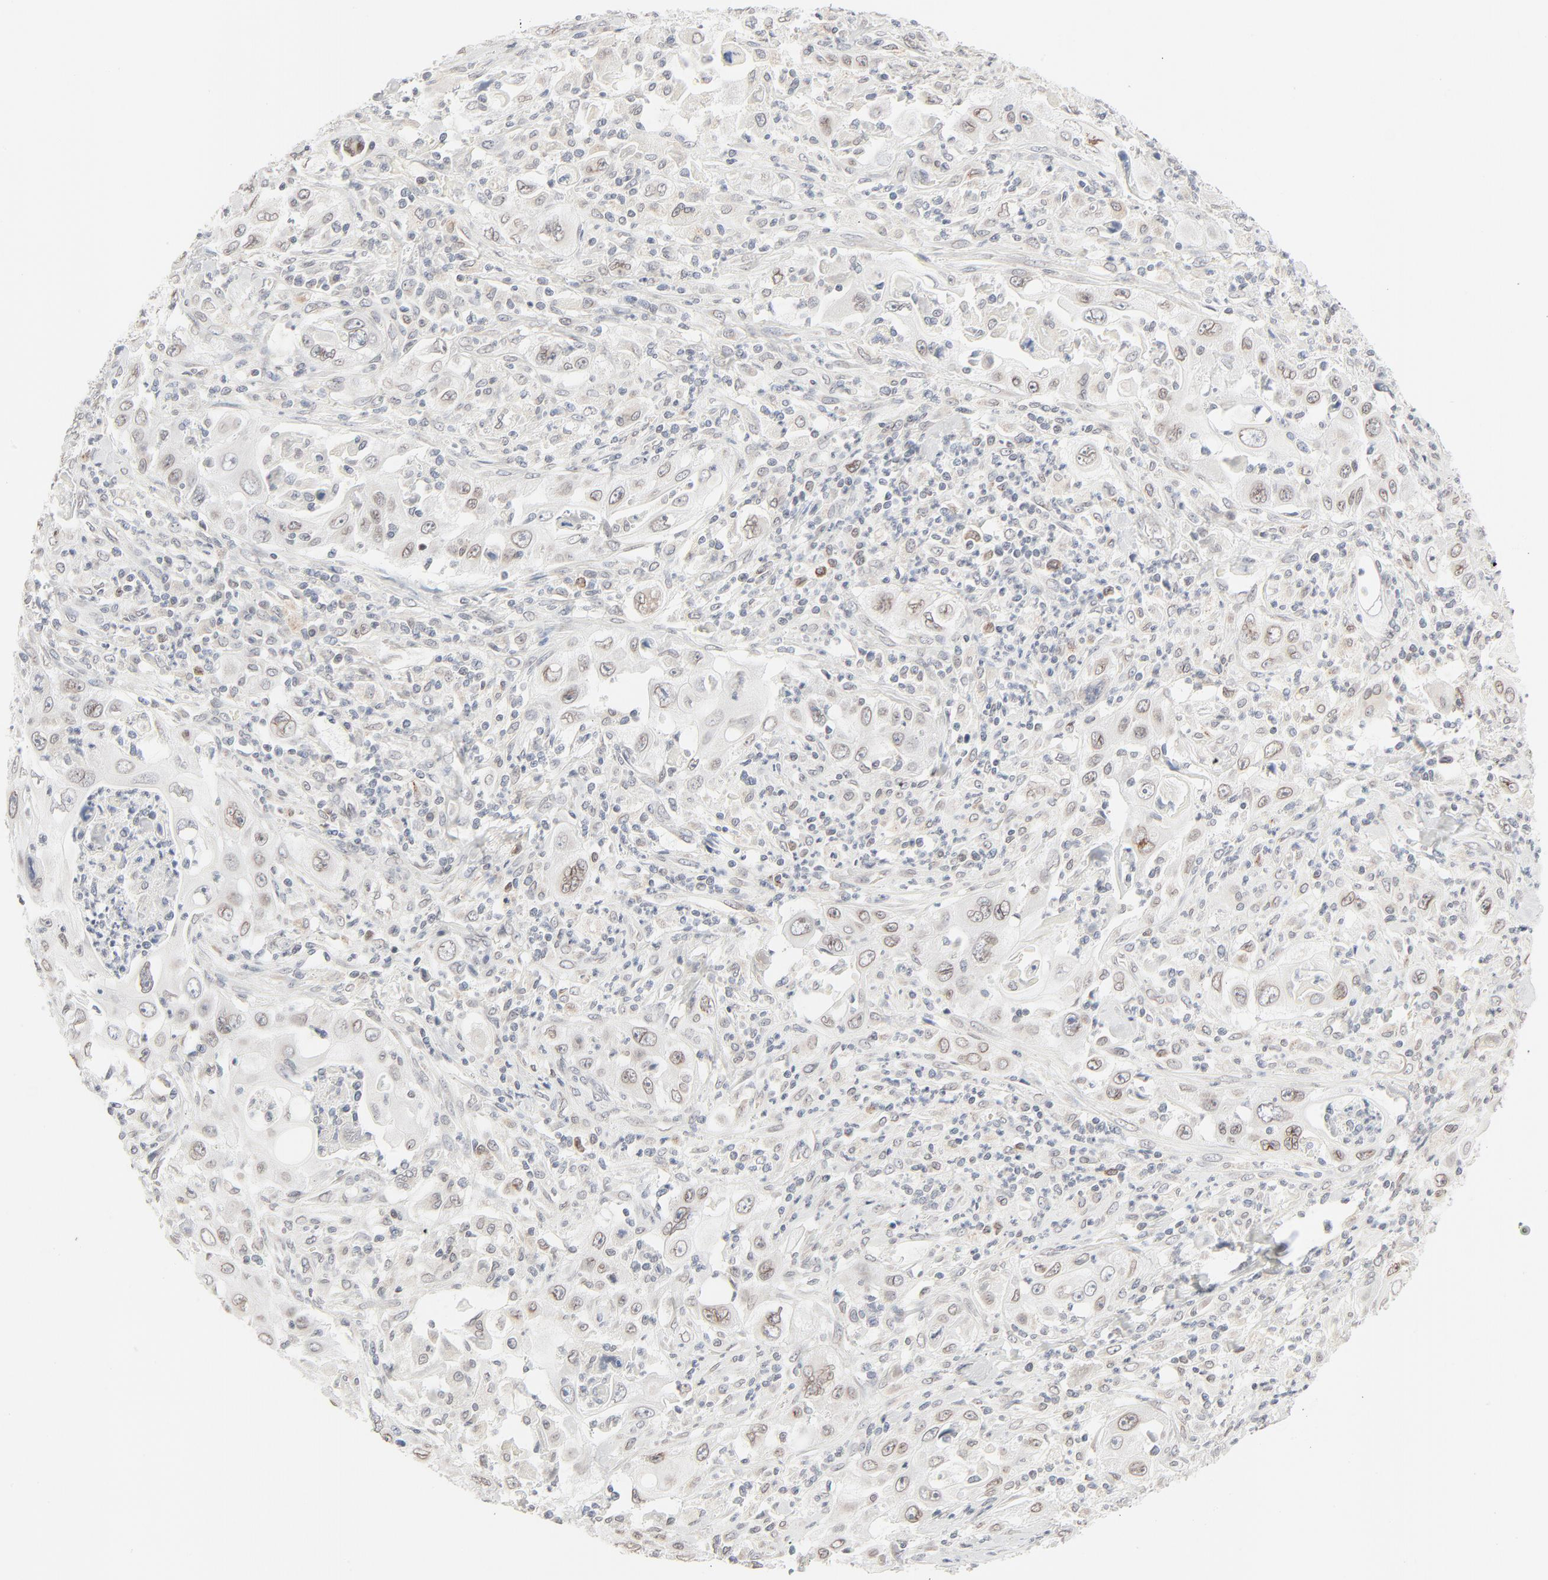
{"staining": {"intensity": "weak", "quantity": "<25%", "location": "cytoplasmic/membranous,nuclear"}, "tissue": "pancreatic cancer", "cell_type": "Tumor cells", "image_type": "cancer", "snomed": [{"axis": "morphology", "description": "Adenocarcinoma, NOS"}, {"axis": "topography", "description": "Pancreas"}], "caption": "There is no significant expression in tumor cells of pancreatic cancer.", "gene": "MAD1L1", "patient": {"sex": "male", "age": 70}}